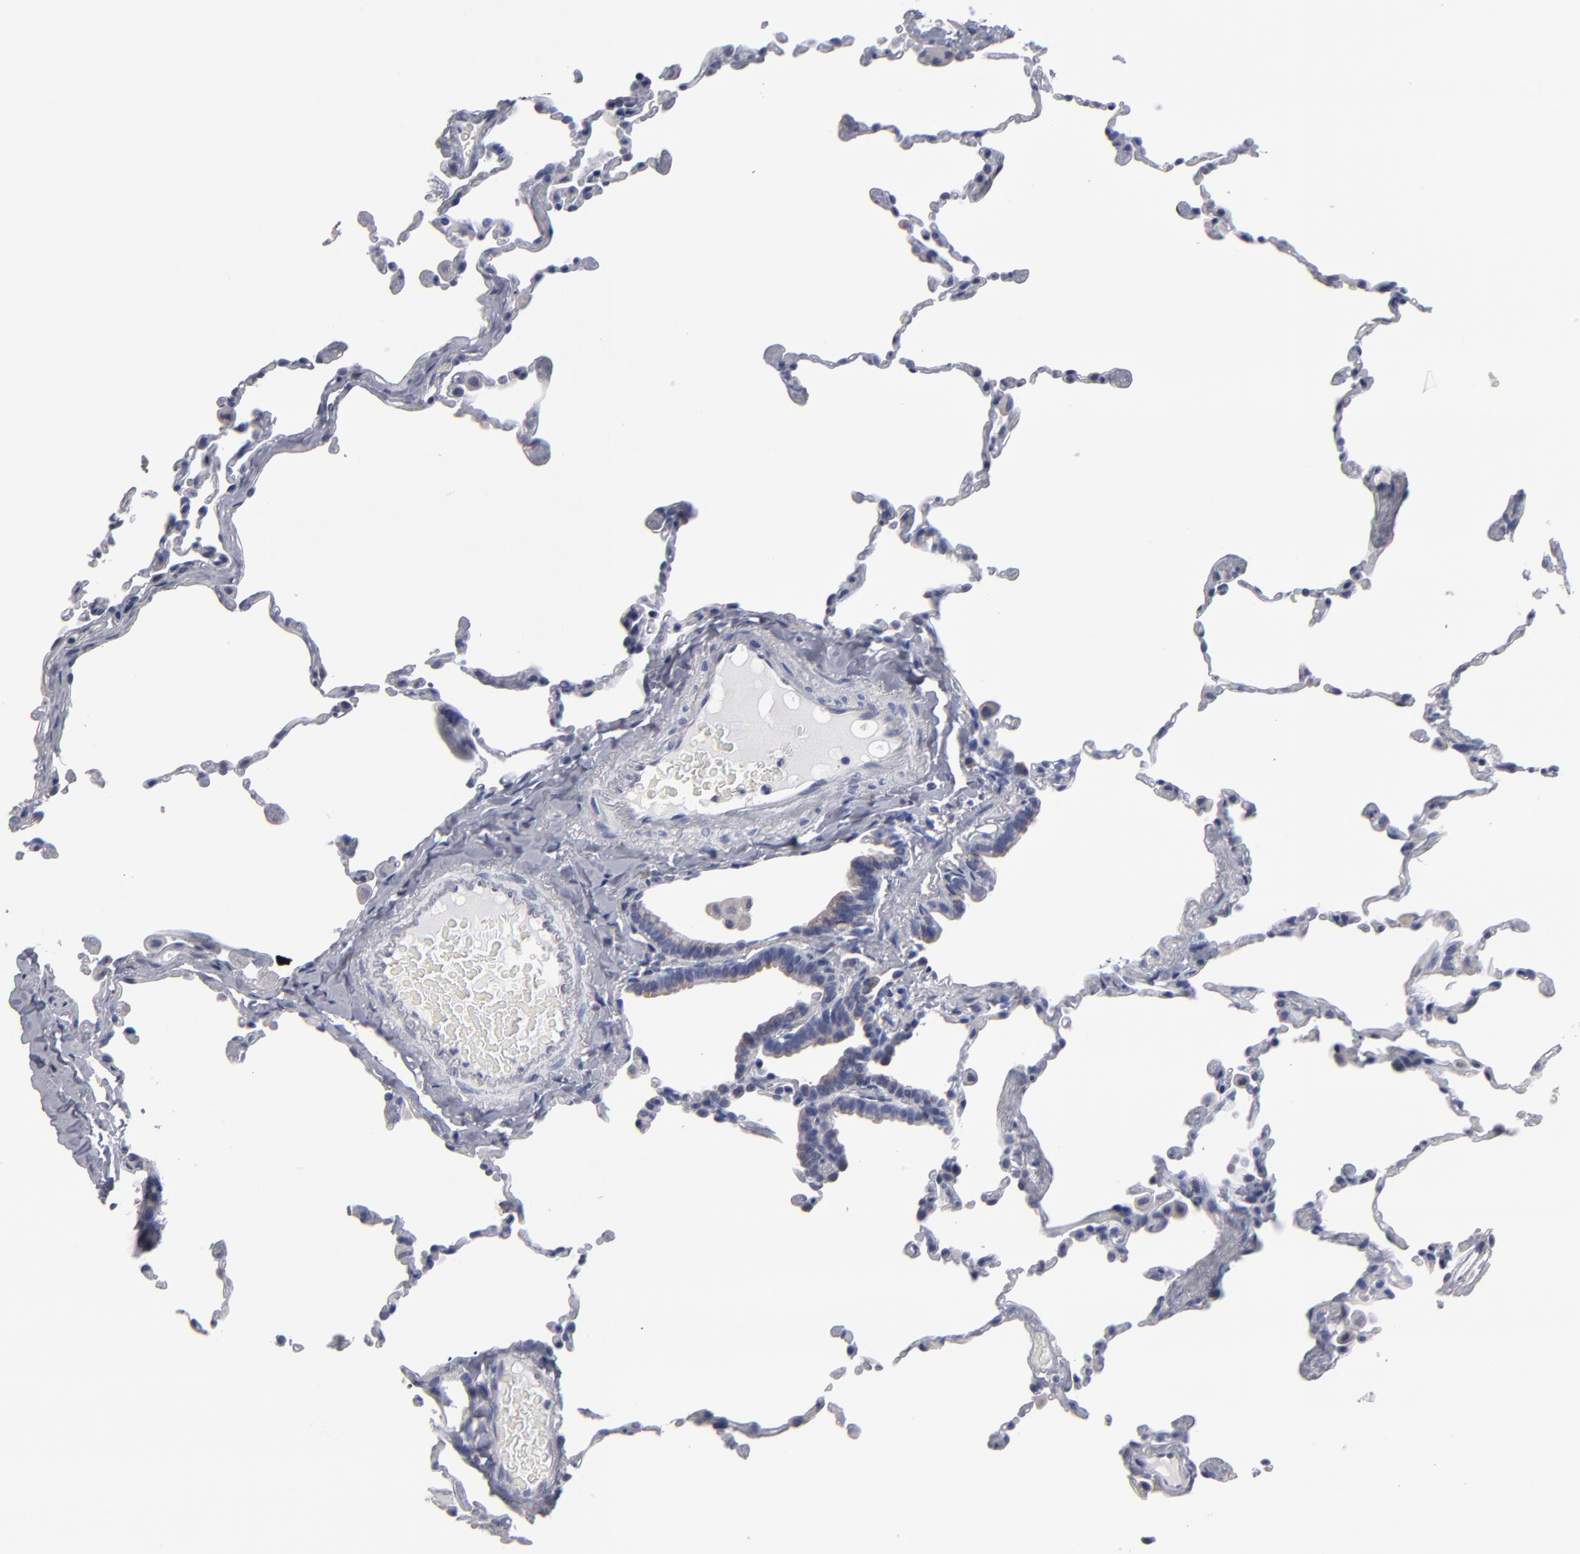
{"staining": {"intensity": "negative", "quantity": "none", "location": "none"}, "tissue": "lung", "cell_type": "Alveolar cells", "image_type": "normal", "snomed": [{"axis": "morphology", "description": "Normal tissue, NOS"}, {"axis": "topography", "description": "Lung"}], "caption": "Immunohistochemical staining of unremarkable lung shows no significant staining in alveolar cells. (Brightfield microscopy of DAB (3,3'-diaminobenzidine) IHC at high magnification).", "gene": "CCDC80", "patient": {"sex": "female", "age": 61}}